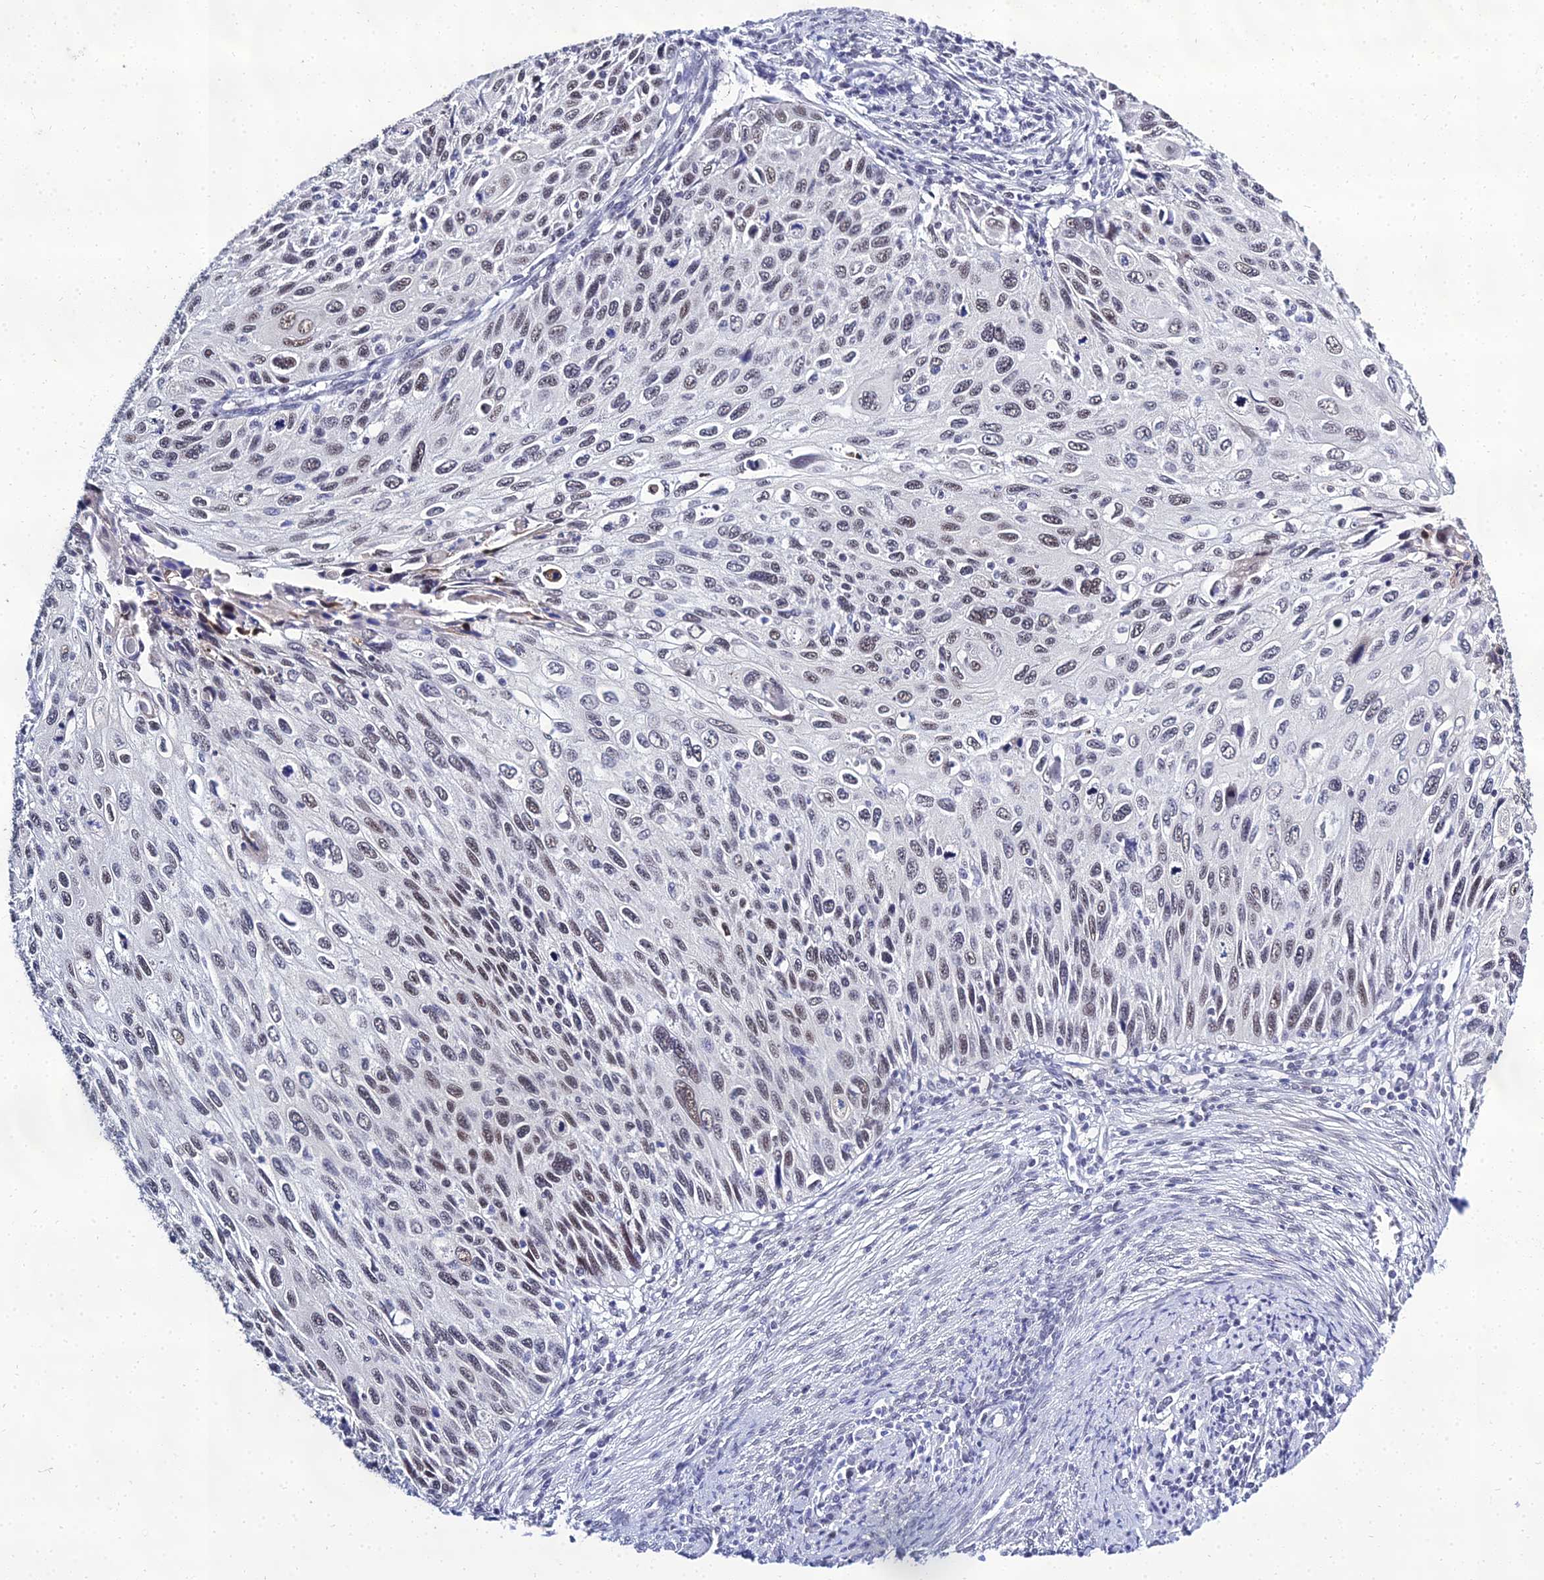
{"staining": {"intensity": "weak", "quantity": "25%-75%", "location": "nuclear"}, "tissue": "cervical cancer", "cell_type": "Tumor cells", "image_type": "cancer", "snomed": [{"axis": "morphology", "description": "Squamous cell carcinoma, NOS"}, {"axis": "topography", "description": "Cervix"}], "caption": "High-magnification brightfield microscopy of squamous cell carcinoma (cervical) stained with DAB (3,3'-diaminobenzidine) (brown) and counterstained with hematoxylin (blue). tumor cells exhibit weak nuclear staining is identified in about25%-75% of cells.", "gene": "PPP4R2", "patient": {"sex": "female", "age": 70}}